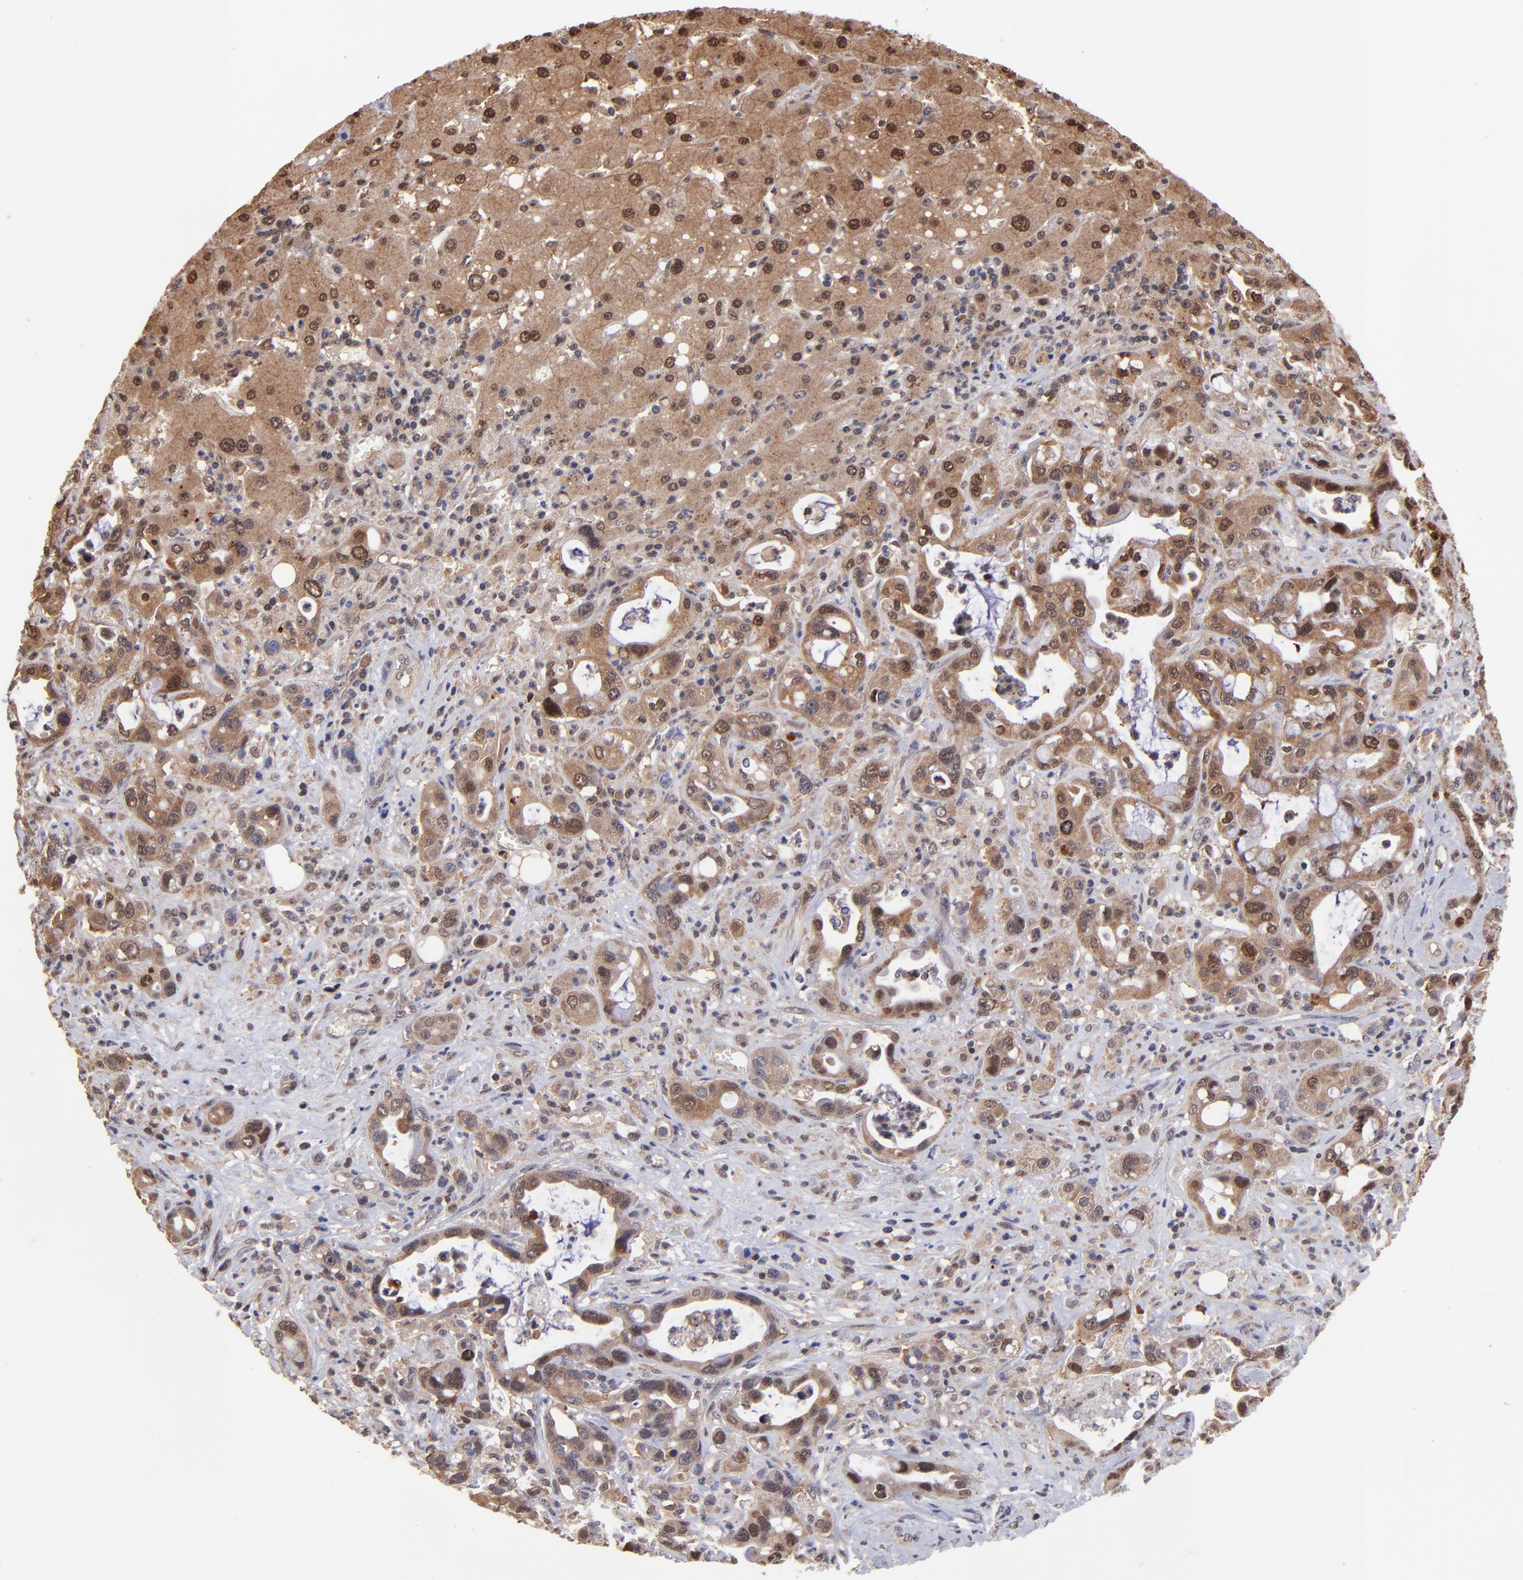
{"staining": {"intensity": "strong", "quantity": ">75%", "location": "cytoplasmic/membranous,nuclear"}, "tissue": "liver cancer", "cell_type": "Tumor cells", "image_type": "cancer", "snomed": [{"axis": "morphology", "description": "Cholangiocarcinoma"}, {"axis": "topography", "description": "Liver"}], "caption": "The photomicrograph reveals staining of liver cancer (cholangiocarcinoma), revealing strong cytoplasmic/membranous and nuclear protein staining (brown color) within tumor cells.", "gene": "PSMA6", "patient": {"sex": "female", "age": 65}}